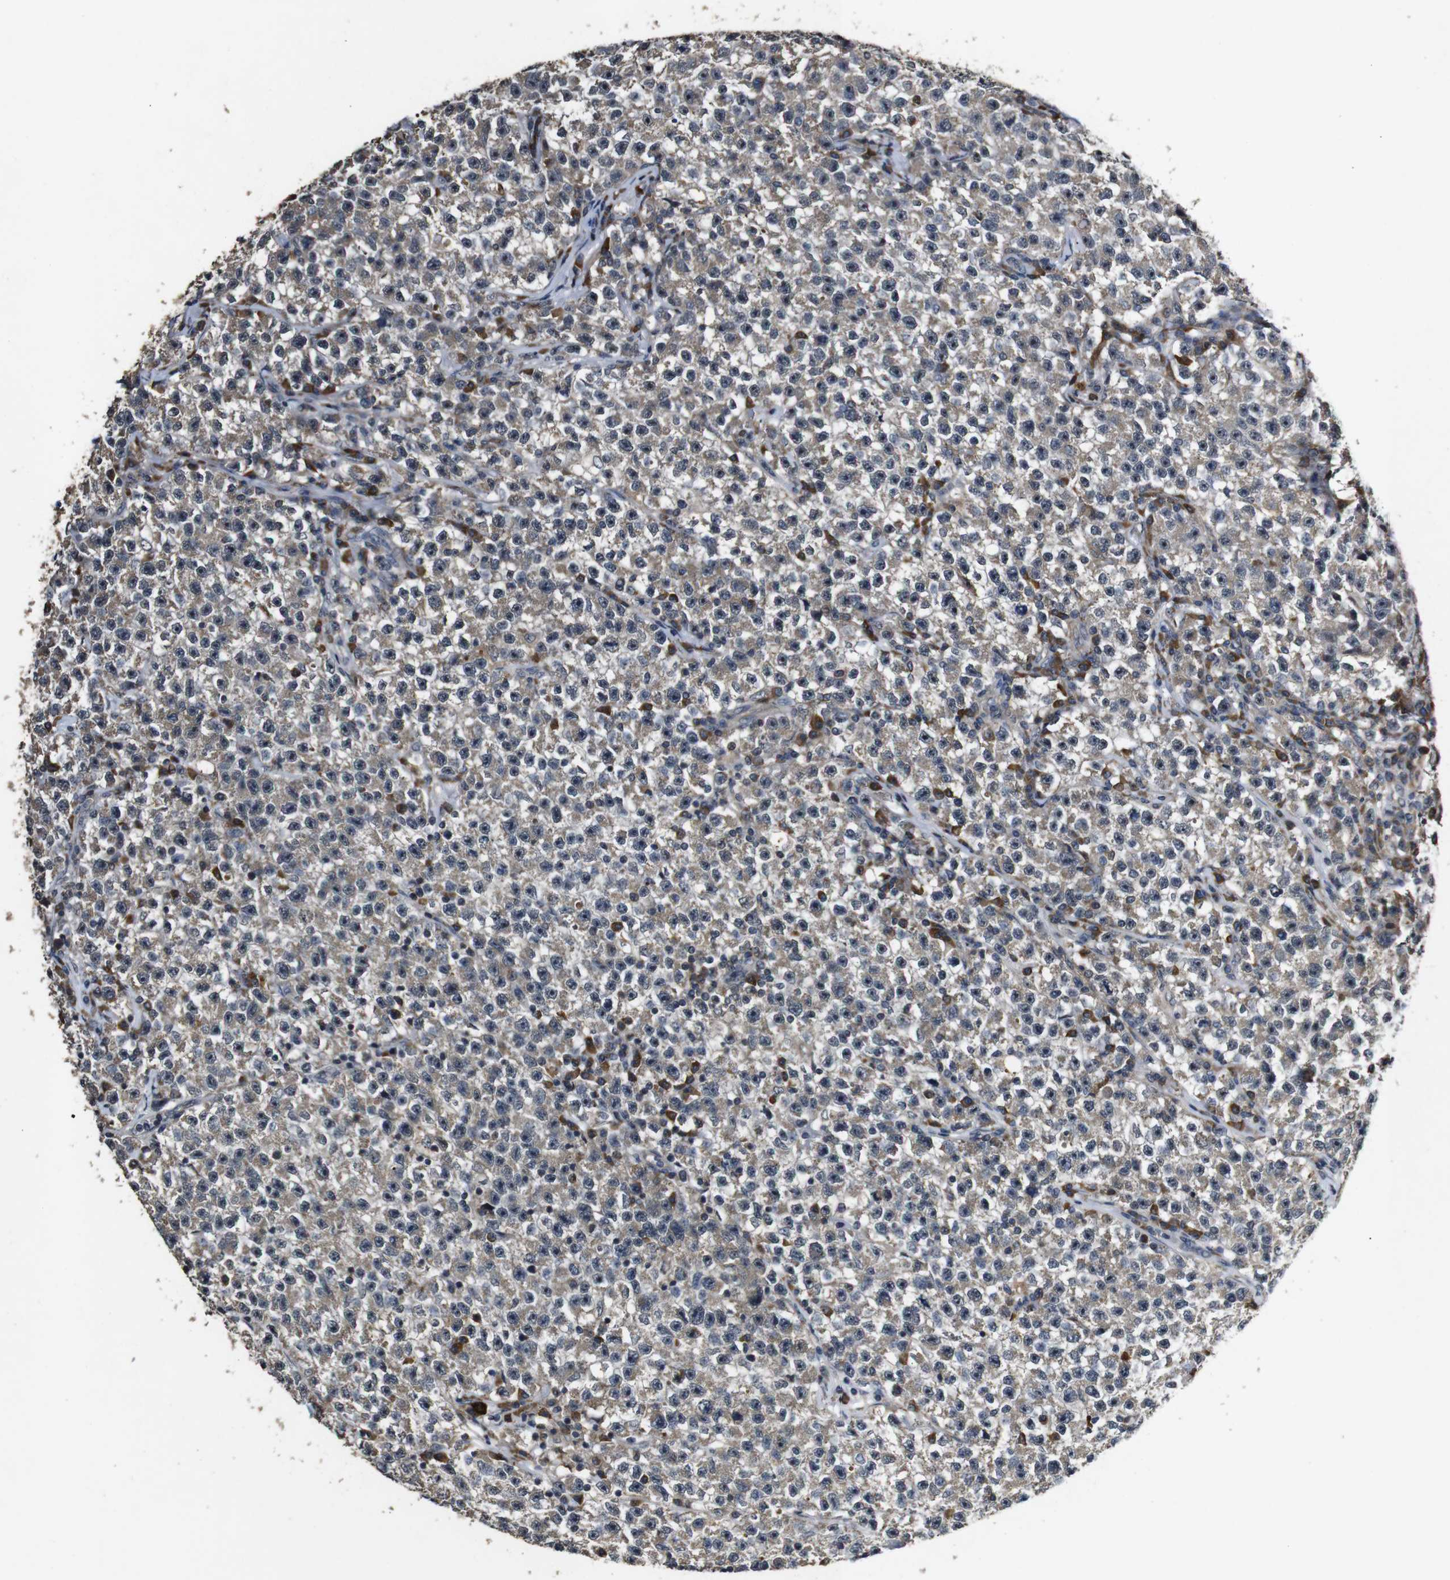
{"staining": {"intensity": "weak", "quantity": ">75%", "location": "cytoplasmic/membranous"}, "tissue": "testis cancer", "cell_type": "Tumor cells", "image_type": "cancer", "snomed": [{"axis": "morphology", "description": "Seminoma, NOS"}, {"axis": "topography", "description": "Testis"}], "caption": "Protein expression analysis of testis cancer (seminoma) displays weak cytoplasmic/membranous expression in about >75% of tumor cells. The staining is performed using DAB brown chromogen to label protein expression. The nuclei are counter-stained blue using hematoxylin.", "gene": "MAGI2", "patient": {"sex": "male", "age": 22}}